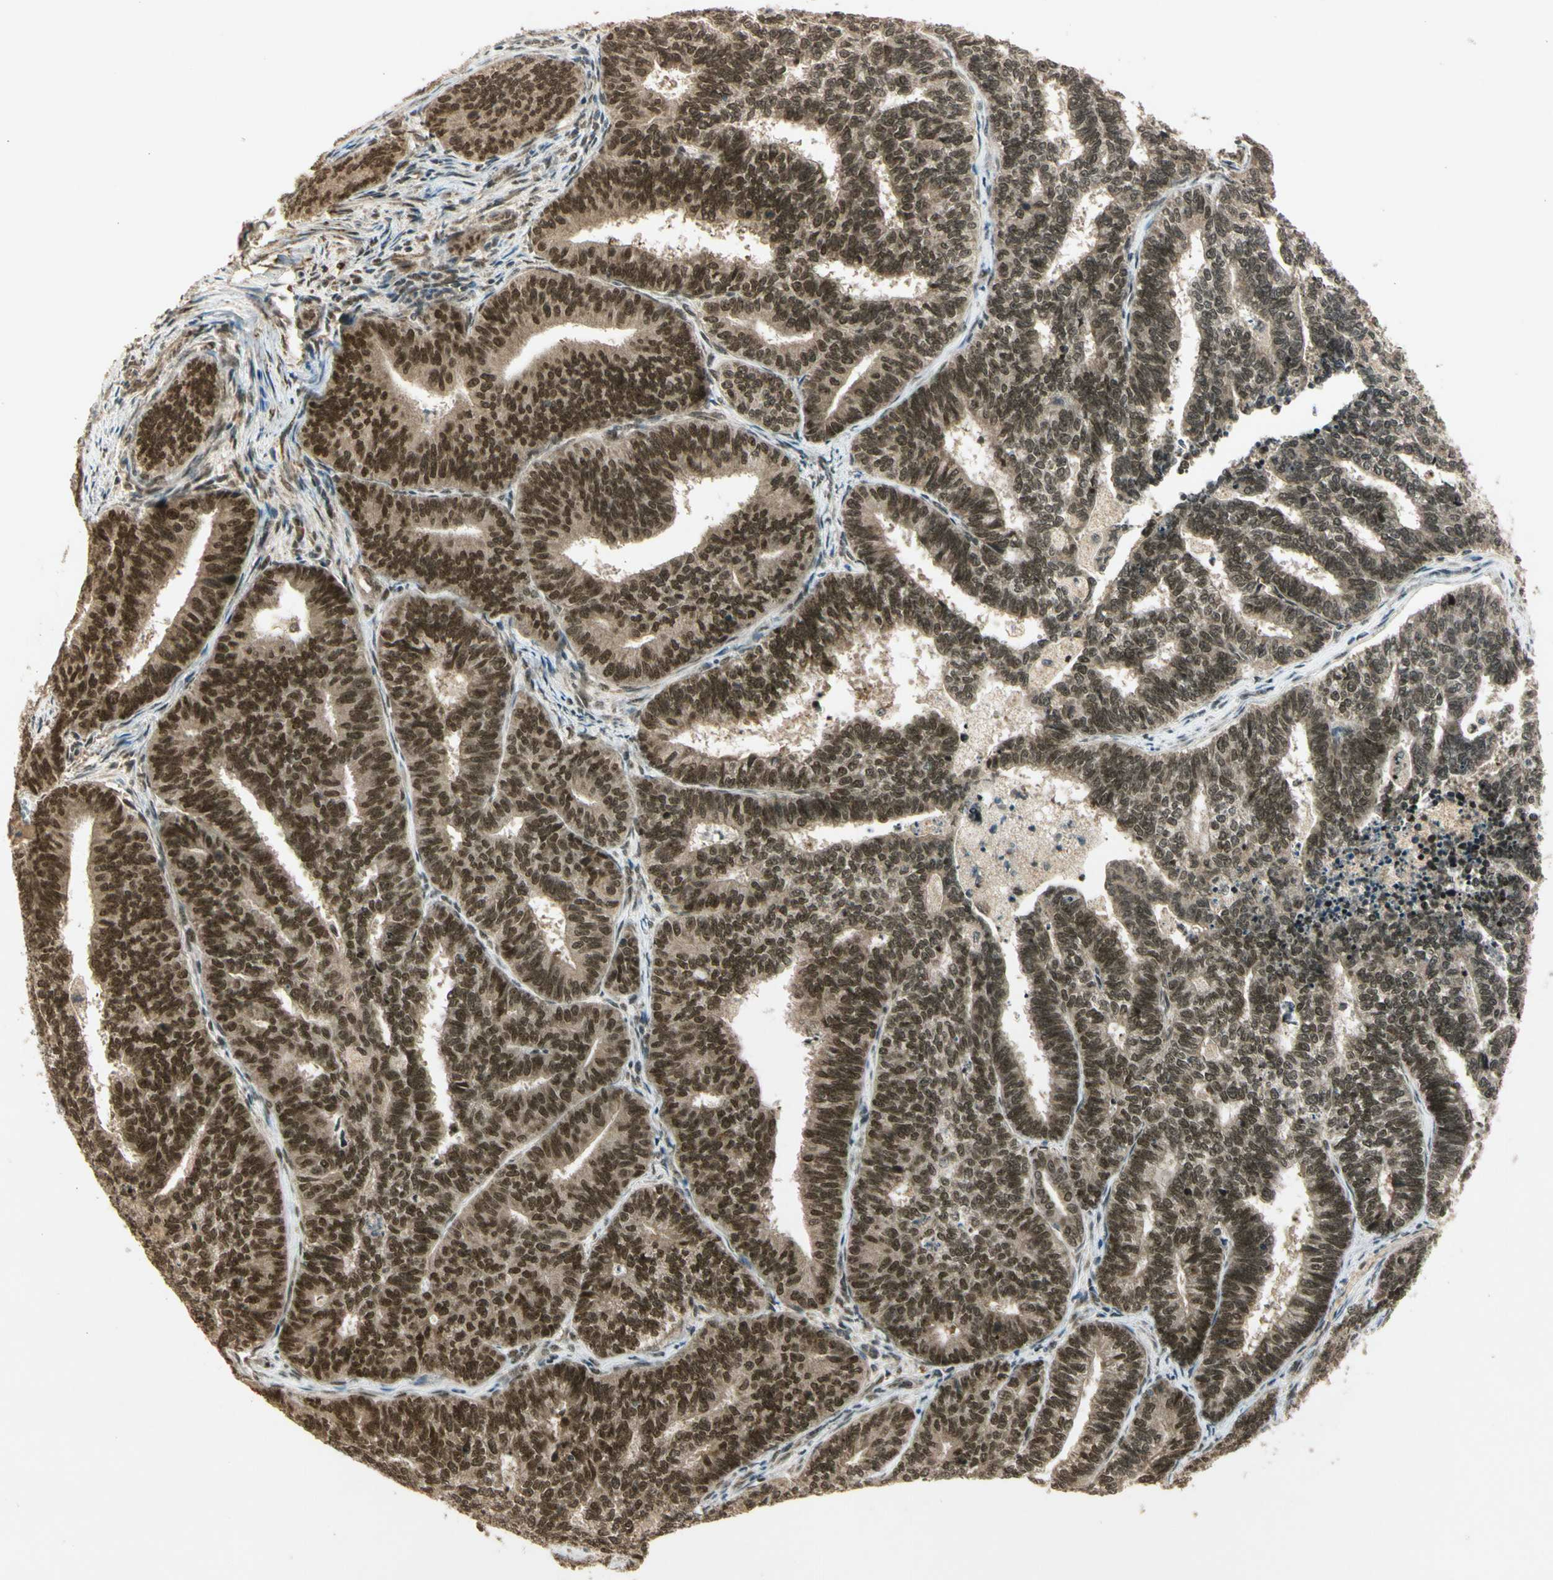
{"staining": {"intensity": "strong", "quantity": ">75%", "location": "cytoplasmic/membranous,nuclear"}, "tissue": "endometrial cancer", "cell_type": "Tumor cells", "image_type": "cancer", "snomed": [{"axis": "morphology", "description": "Adenocarcinoma, NOS"}, {"axis": "topography", "description": "Endometrium"}], "caption": "Brown immunohistochemical staining in endometrial cancer (adenocarcinoma) exhibits strong cytoplasmic/membranous and nuclear positivity in approximately >75% of tumor cells. The staining was performed using DAB (3,3'-diaminobenzidine), with brown indicating positive protein expression. Nuclei are stained blue with hematoxylin.", "gene": "ZNF135", "patient": {"sex": "female", "age": 70}}